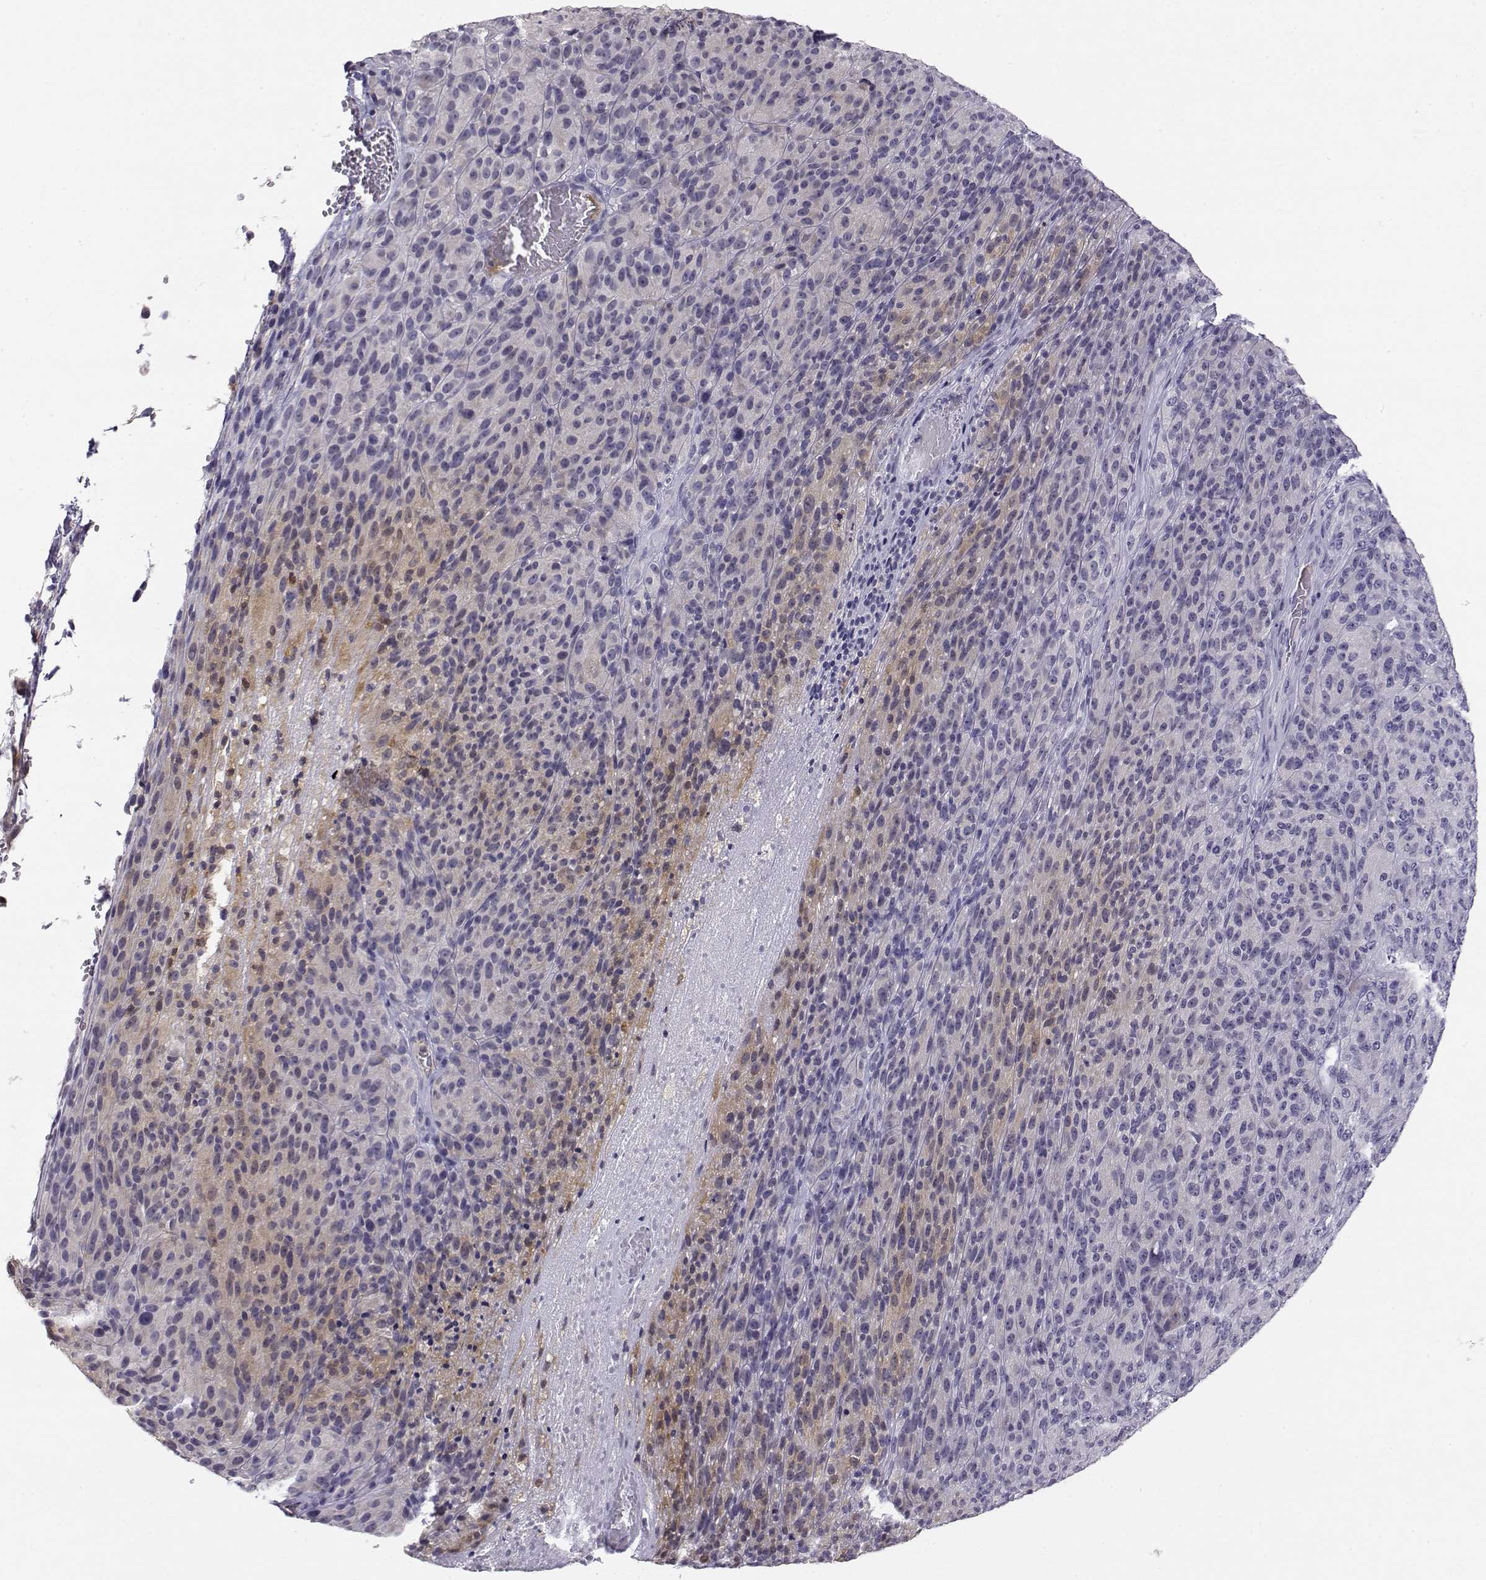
{"staining": {"intensity": "moderate", "quantity": "25%-75%", "location": "cytoplasmic/membranous"}, "tissue": "melanoma", "cell_type": "Tumor cells", "image_type": "cancer", "snomed": [{"axis": "morphology", "description": "Malignant melanoma, Metastatic site"}, {"axis": "topography", "description": "Brain"}], "caption": "A medium amount of moderate cytoplasmic/membranous expression is present in approximately 25%-75% of tumor cells in melanoma tissue.", "gene": "ACSL6", "patient": {"sex": "female", "age": 56}}